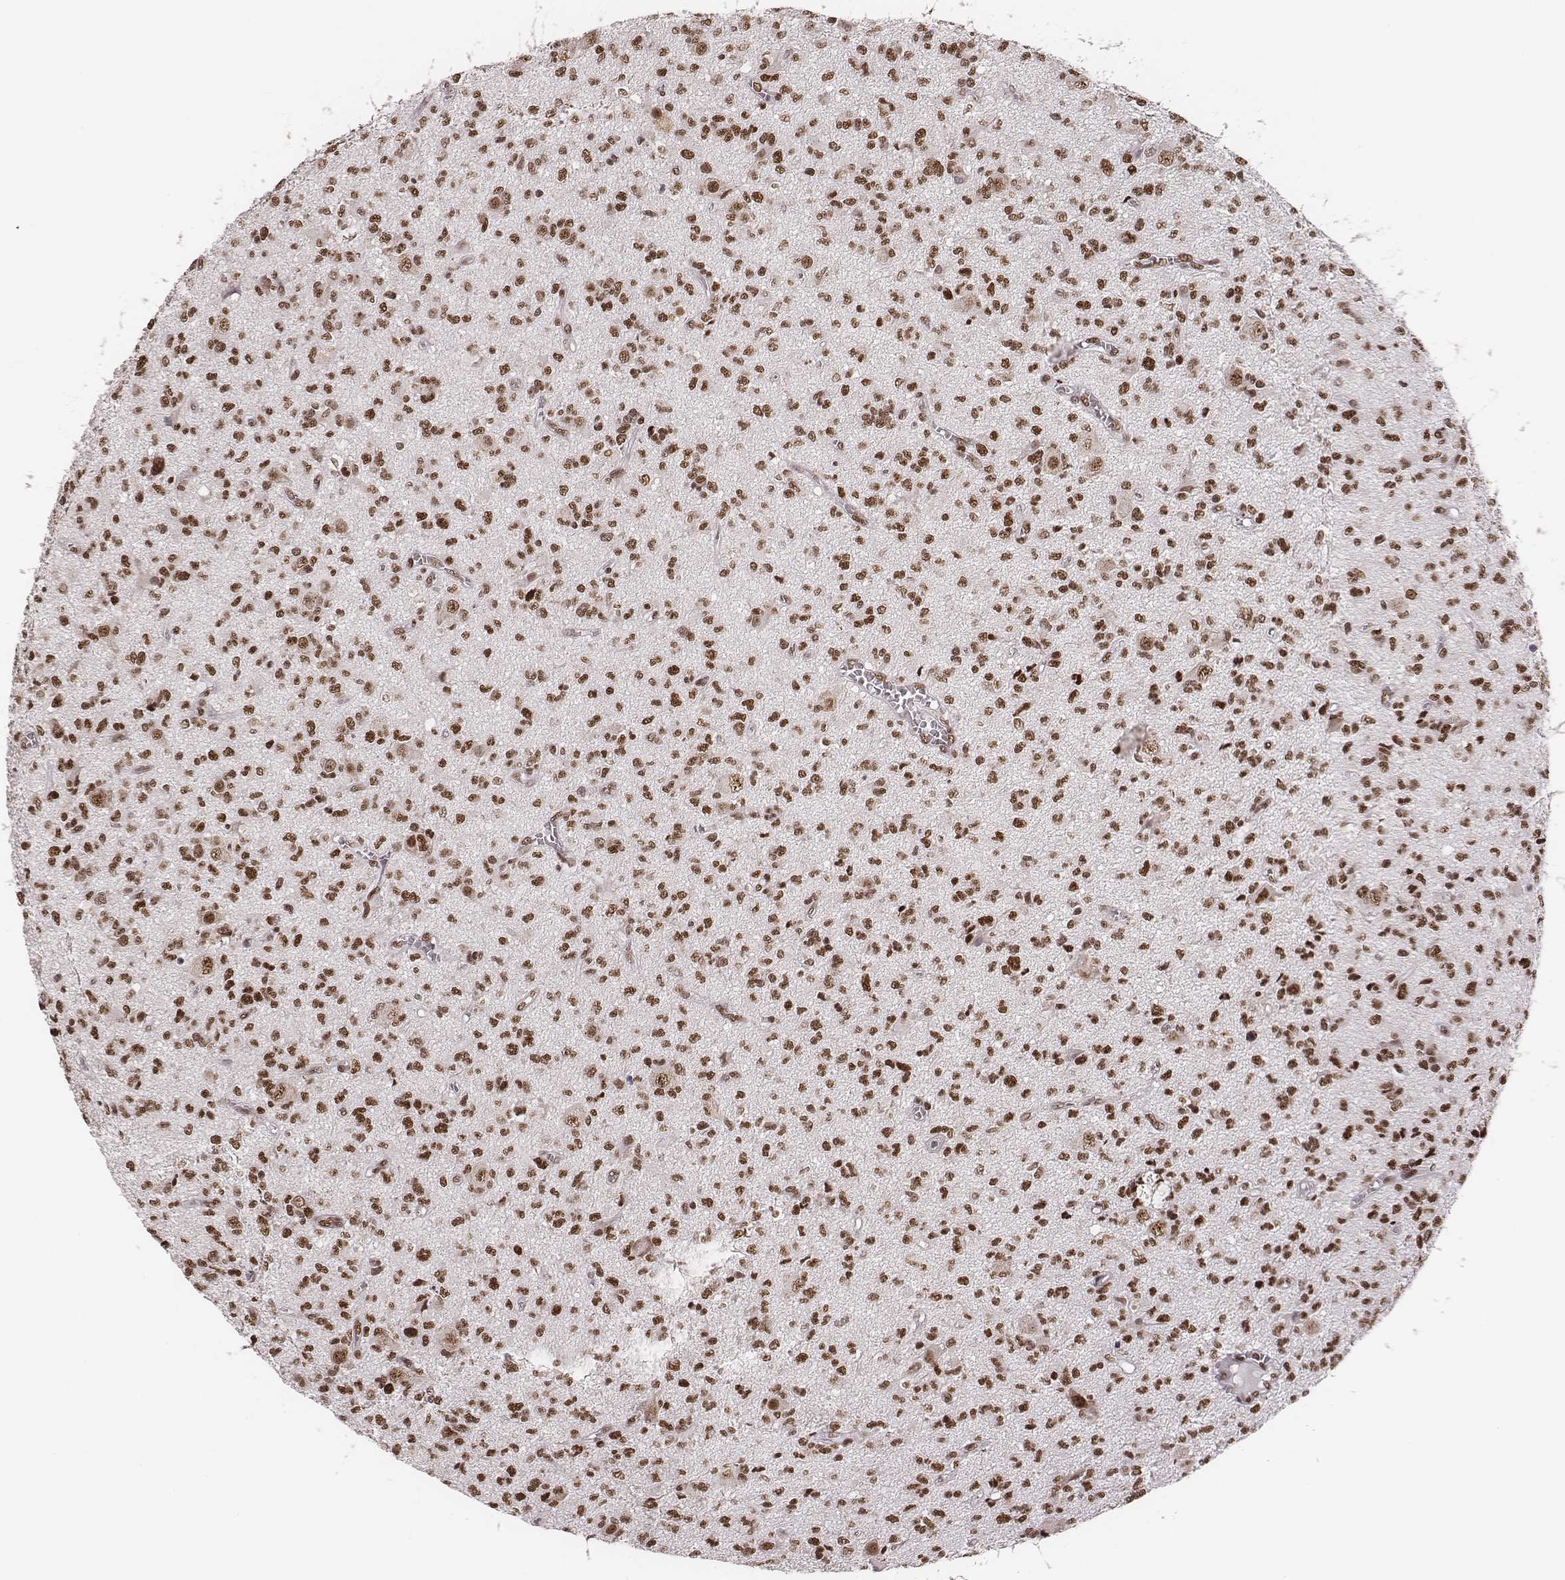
{"staining": {"intensity": "moderate", "quantity": ">75%", "location": "nuclear"}, "tissue": "glioma", "cell_type": "Tumor cells", "image_type": "cancer", "snomed": [{"axis": "morphology", "description": "Glioma, malignant, Low grade"}, {"axis": "topography", "description": "Brain"}], "caption": "IHC staining of glioma, which demonstrates medium levels of moderate nuclear expression in approximately >75% of tumor cells indicating moderate nuclear protein positivity. The staining was performed using DAB (3,3'-diaminobenzidine) (brown) for protein detection and nuclei were counterstained in hematoxylin (blue).", "gene": "LUC7L", "patient": {"sex": "male", "age": 64}}